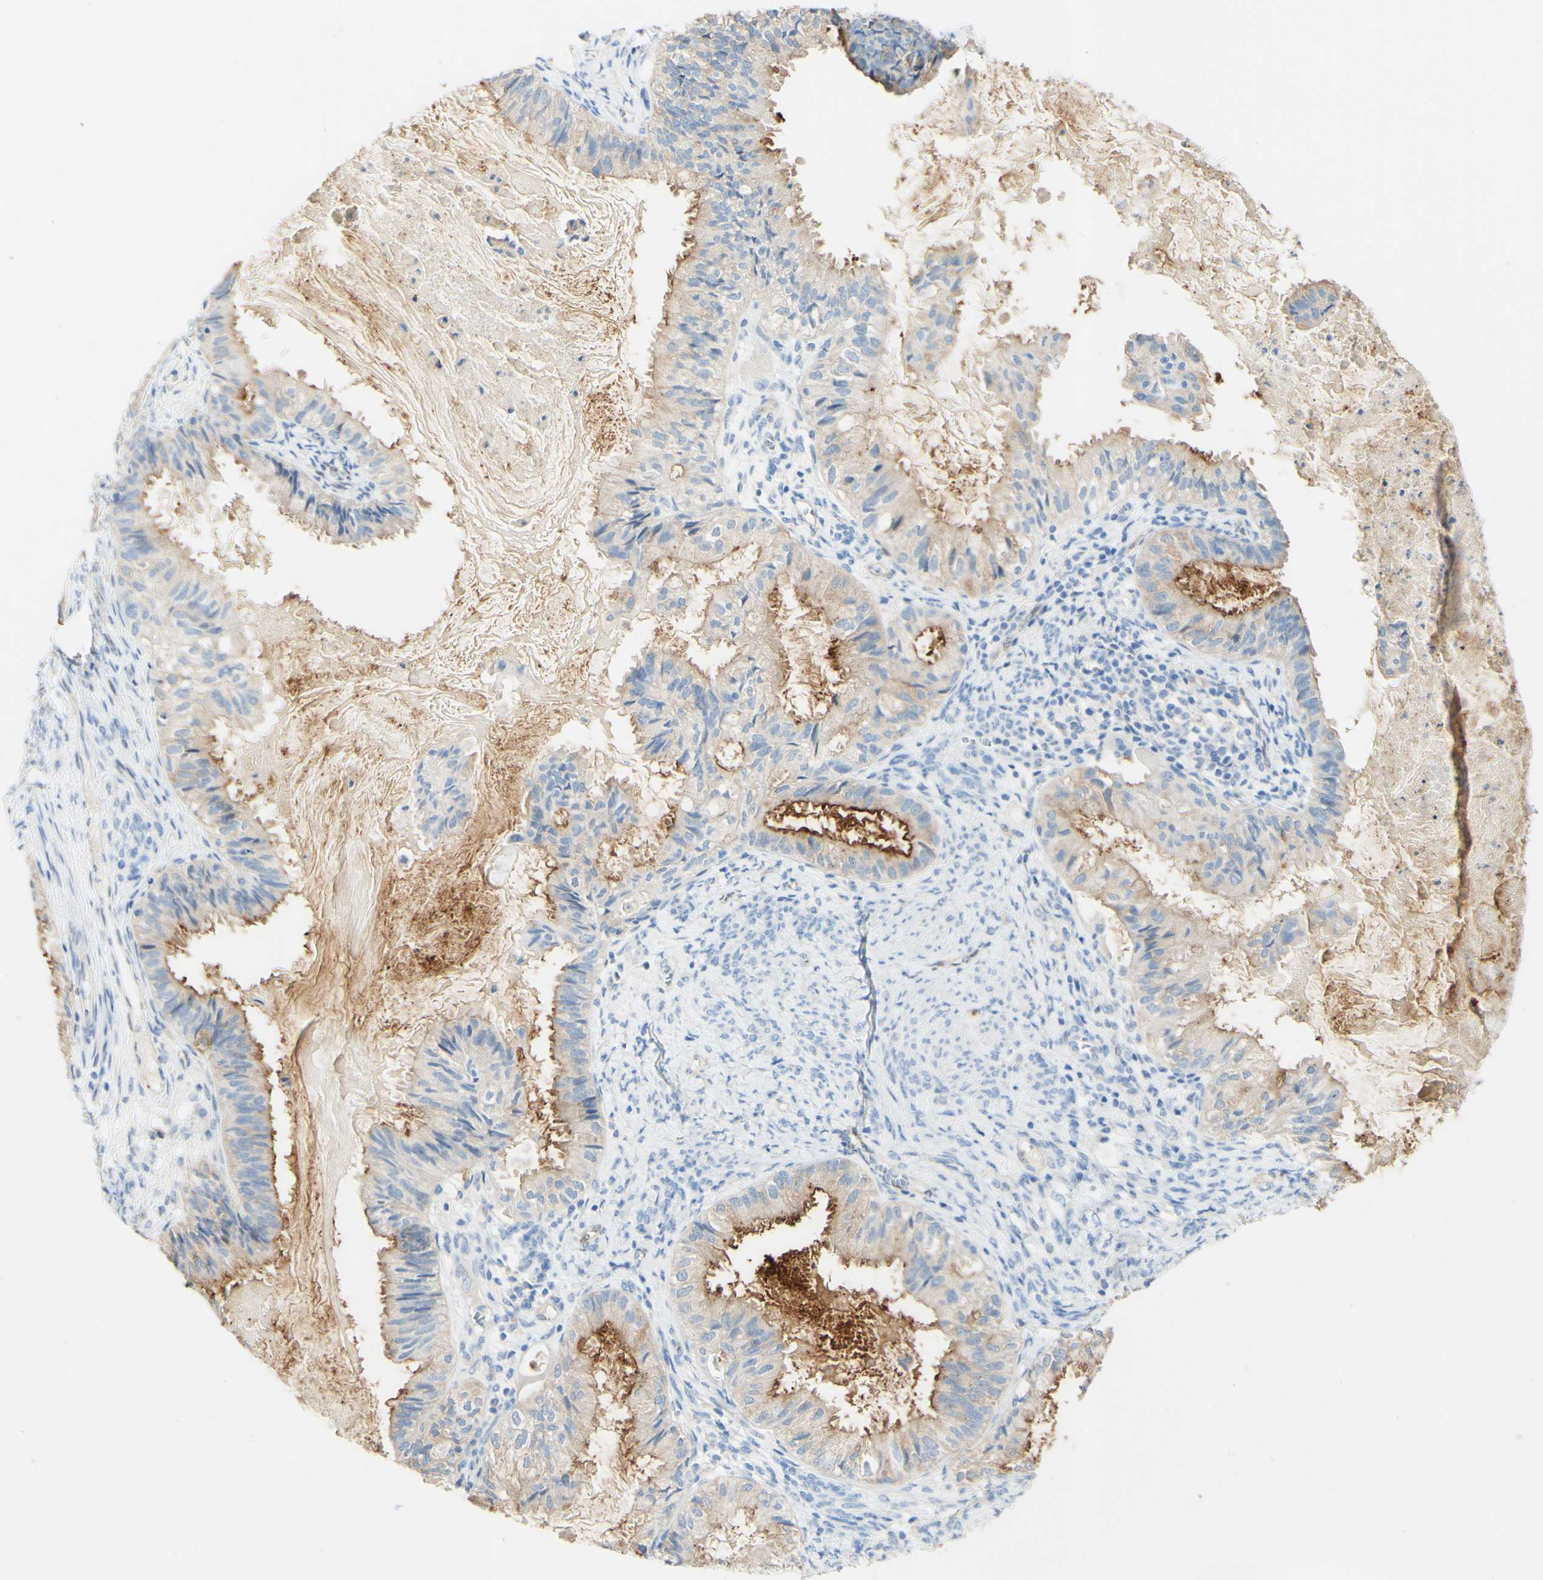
{"staining": {"intensity": "strong", "quantity": "<25%", "location": "cytoplasmic/membranous"}, "tissue": "cervical cancer", "cell_type": "Tumor cells", "image_type": "cancer", "snomed": [{"axis": "morphology", "description": "Normal tissue, NOS"}, {"axis": "morphology", "description": "Adenocarcinoma, NOS"}, {"axis": "topography", "description": "Cervix"}, {"axis": "topography", "description": "Endometrium"}], "caption": "Immunohistochemical staining of human adenocarcinoma (cervical) exhibits medium levels of strong cytoplasmic/membranous protein positivity in about <25% of tumor cells. The staining was performed using DAB to visualize the protein expression in brown, while the nuclei were stained in blue with hematoxylin (Magnification: 20x).", "gene": "FGF4", "patient": {"sex": "female", "age": 86}}